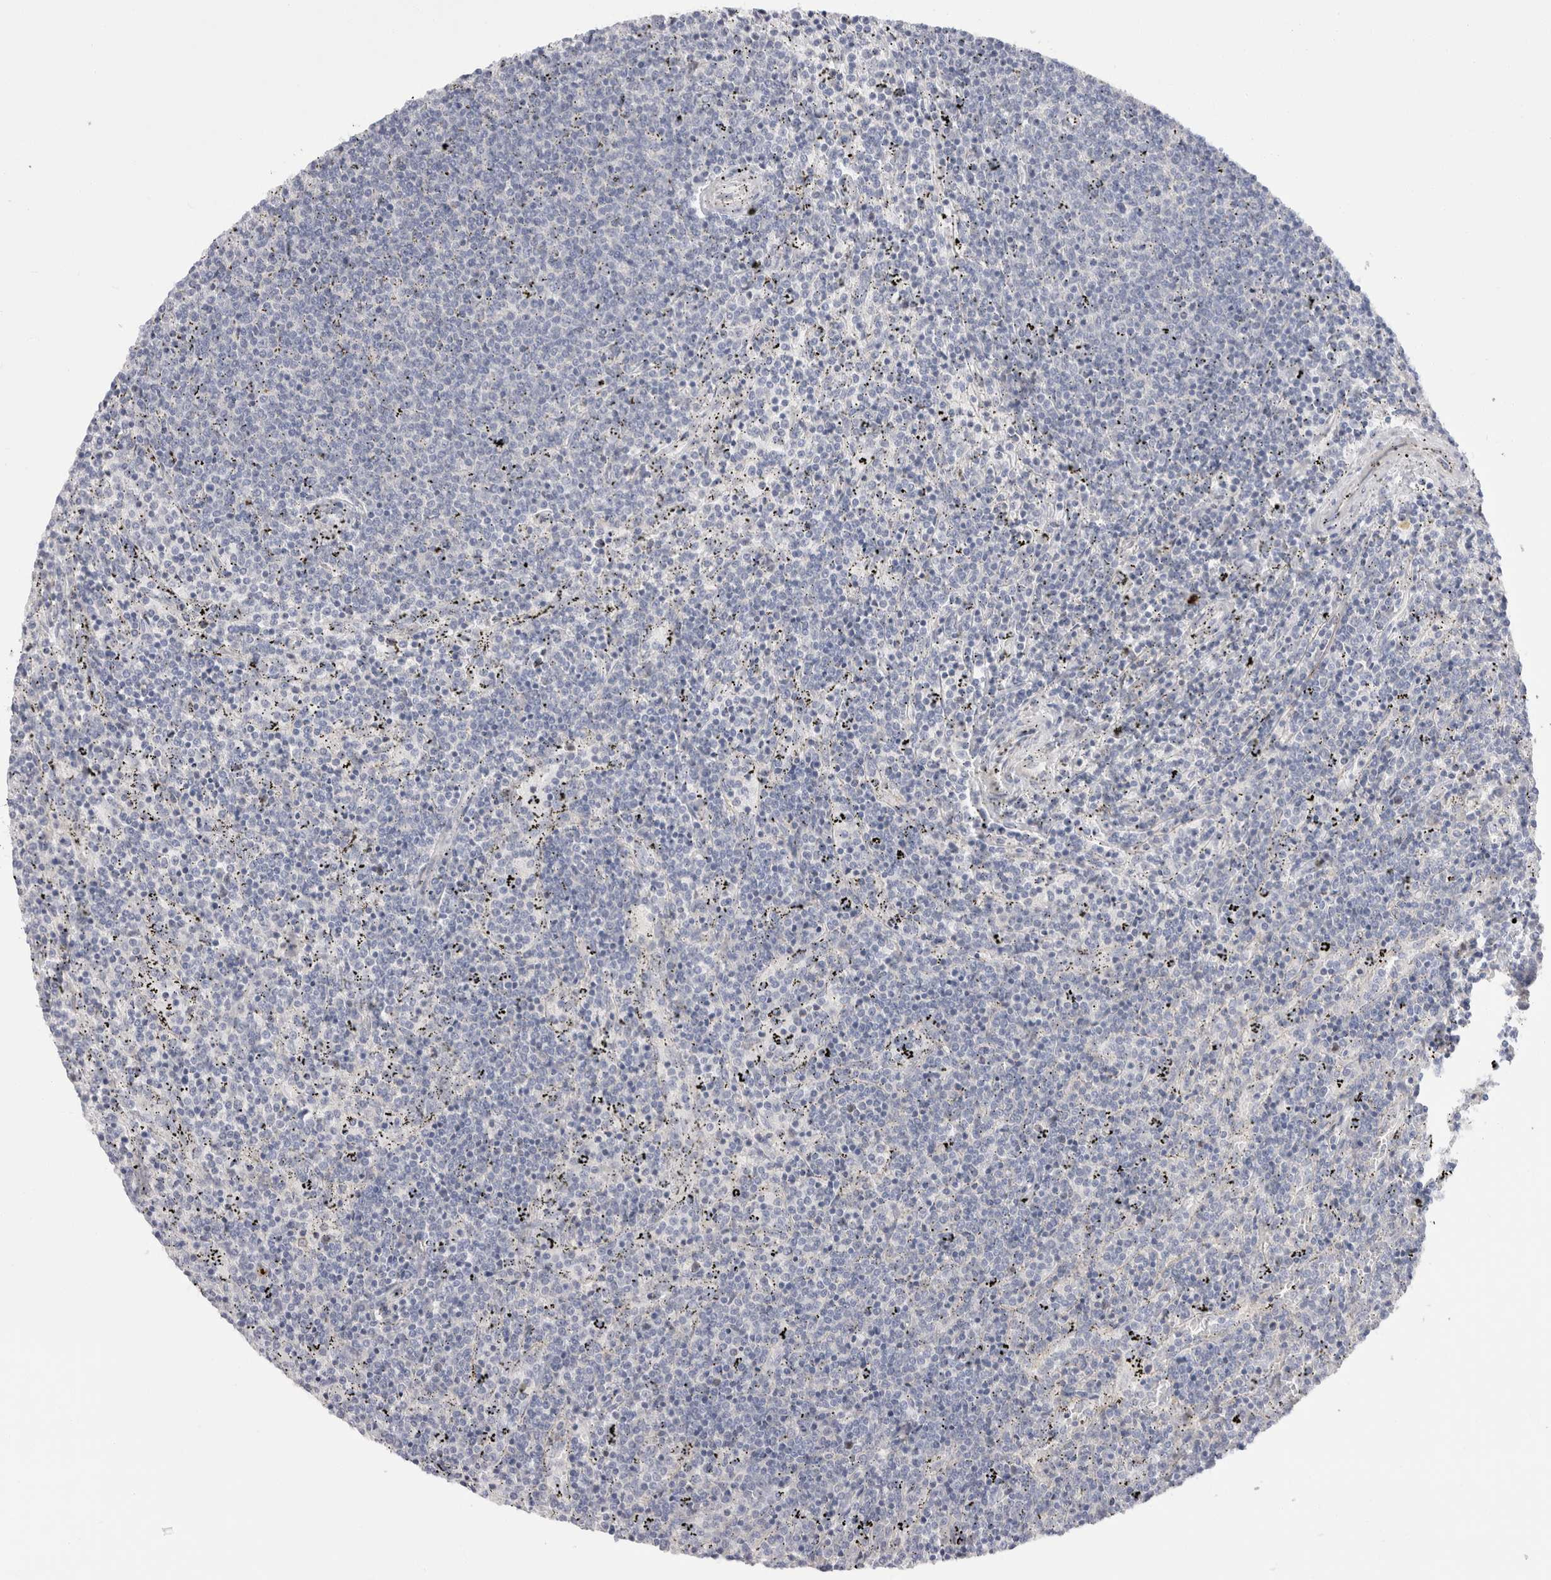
{"staining": {"intensity": "negative", "quantity": "none", "location": "none"}, "tissue": "lymphoma", "cell_type": "Tumor cells", "image_type": "cancer", "snomed": [{"axis": "morphology", "description": "Malignant lymphoma, non-Hodgkin's type, Low grade"}, {"axis": "topography", "description": "Spleen"}], "caption": "A micrograph of malignant lymphoma, non-Hodgkin's type (low-grade) stained for a protein shows no brown staining in tumor cells. (IHC, brightfield microscopy, high magnification).", "gene": "SPINK2", "patient": {"sex": "female", "age": 50}}